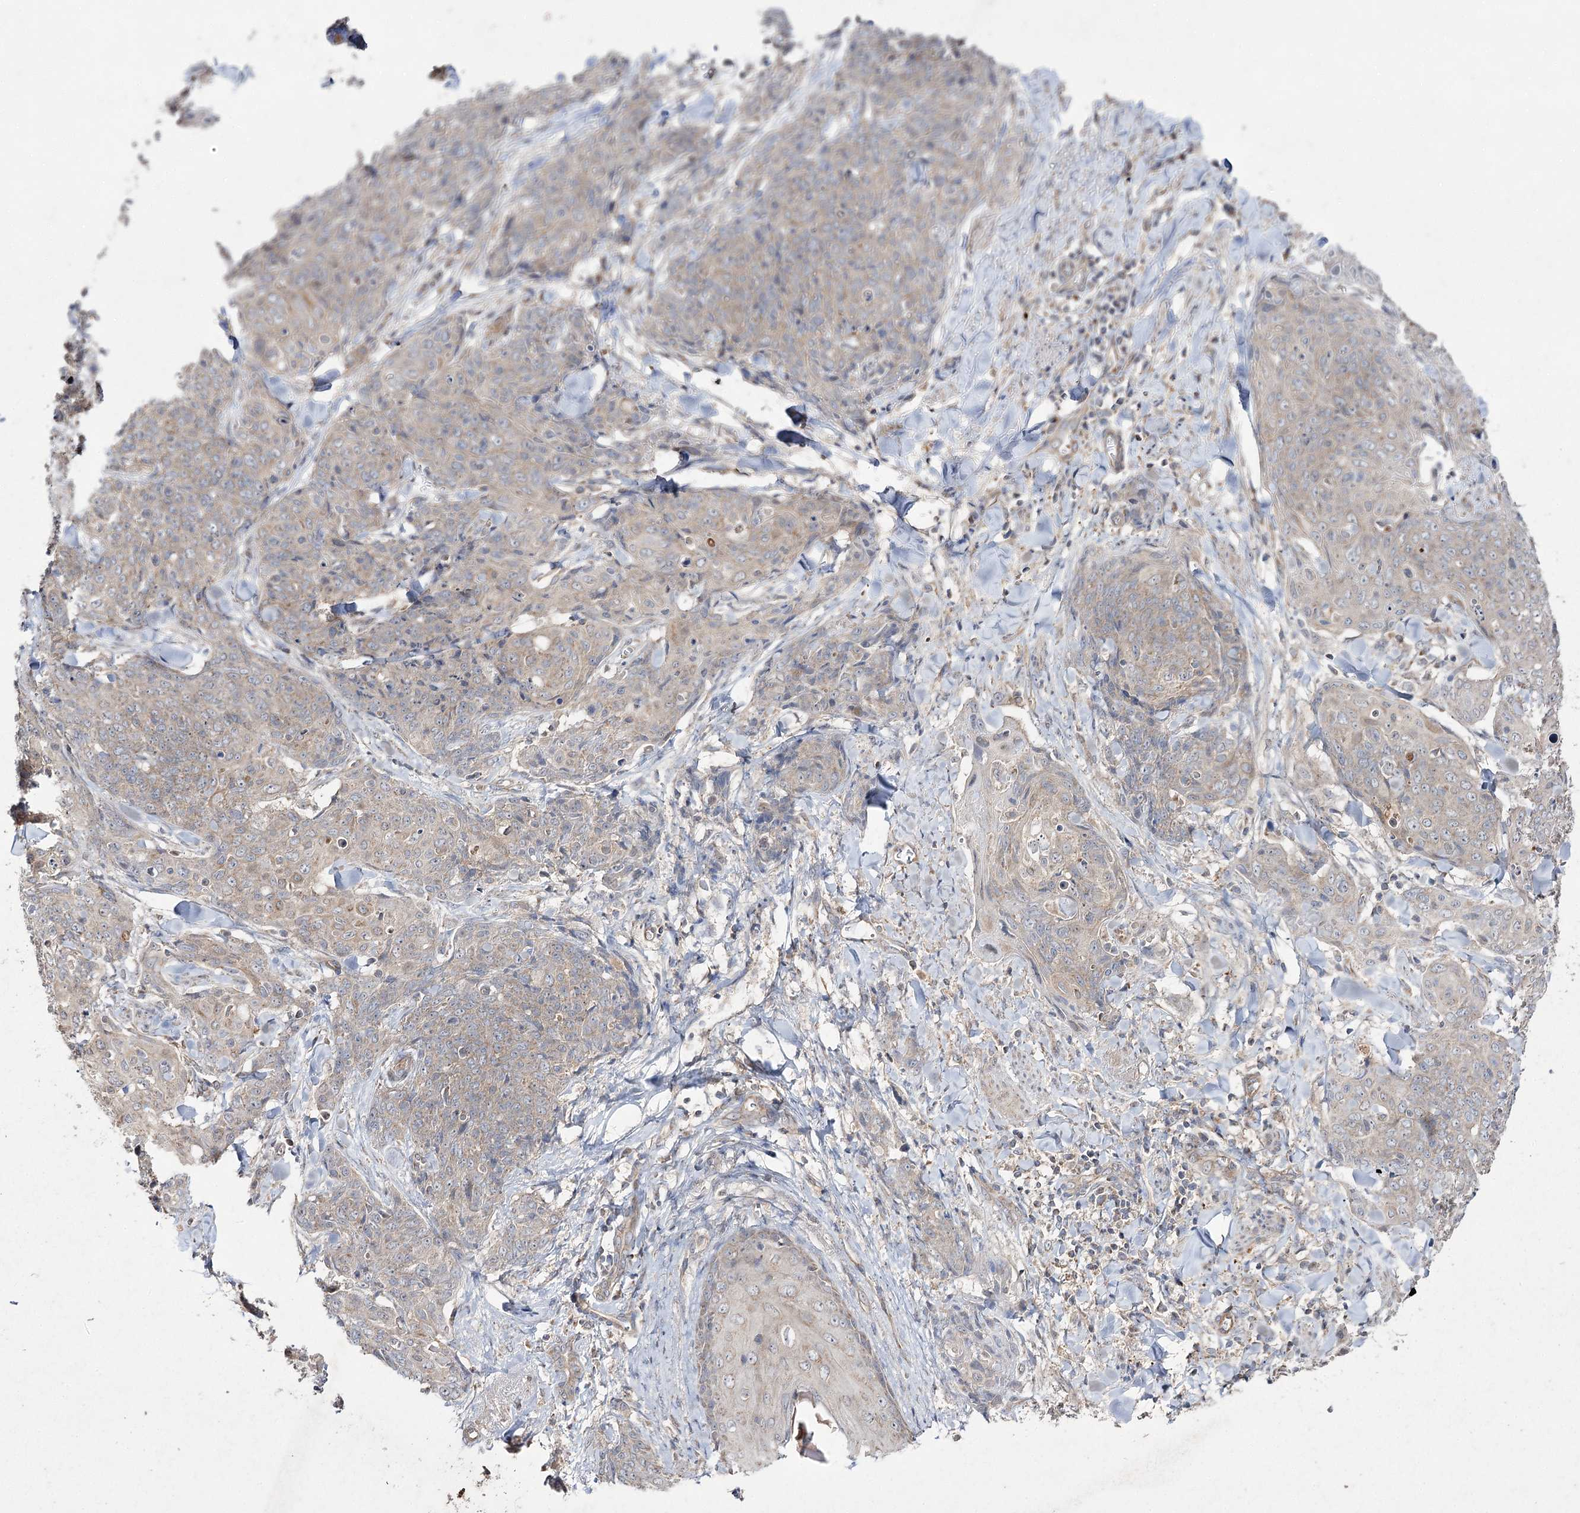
{"staining": {"intensity": "weak", "quantity": "25%-75%", "location": "cytoplasmic/membranous"}, "tissue": "skin cancer", "cell_type": "Tumor cells", "image_type": "cancer", "snomed": [{"axis": "morphology", "description": "Squamous cell carcinoma, NOS"}, {"axis": "topography", "description": "Skin"}, {"axis": "topography", "description": "Vulva"}], "caption": "Protein staining reveals weak cytoplasmic/membranous expression in approximately 25%-75% of tumor cells in skin cancer (squamous cell carcinoma).", "gene": "FANCL", "patient": {"sex": "female", "age": 85}}